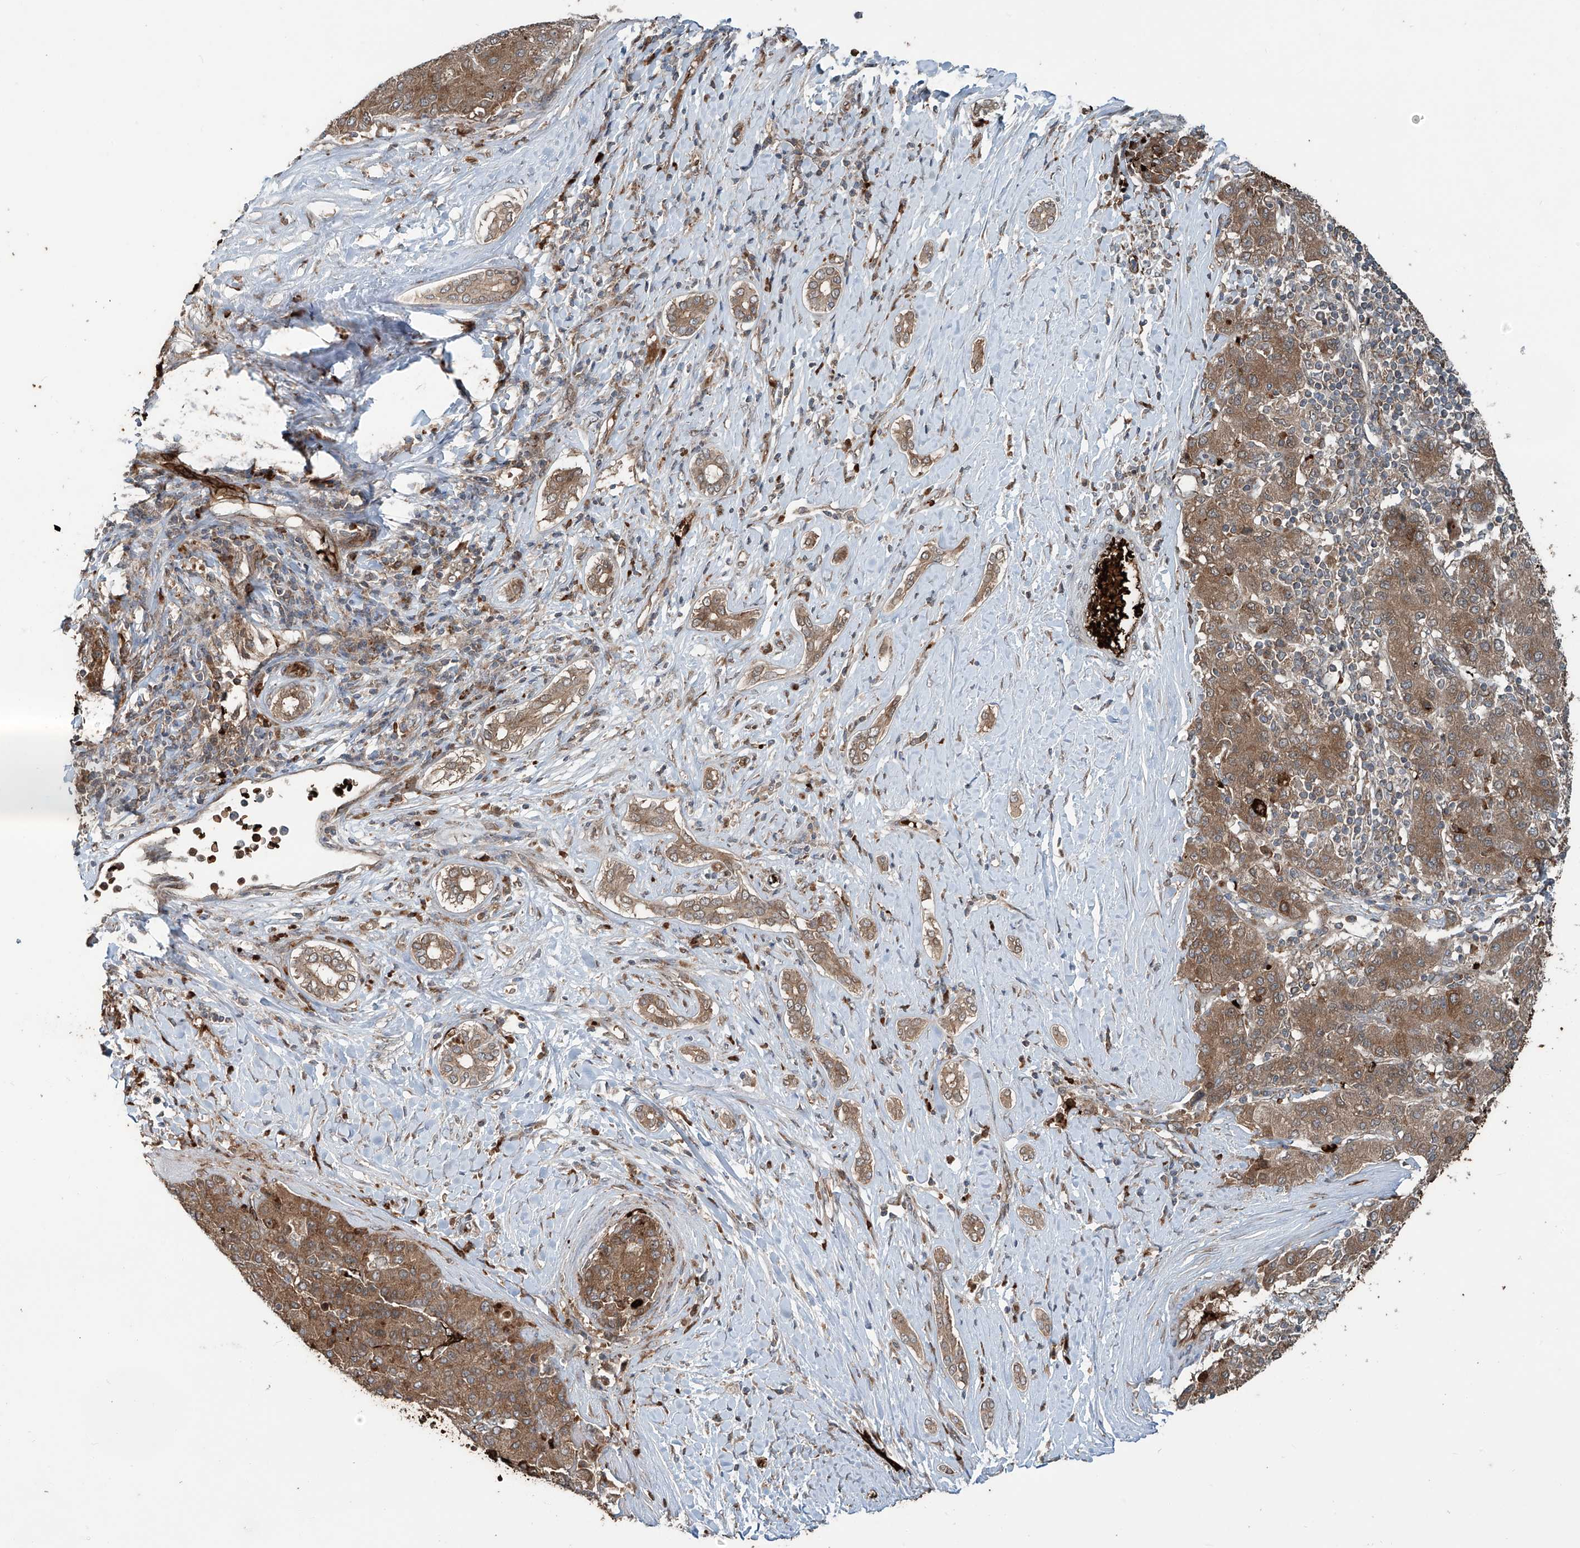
{"staining": {"intensity": "moderate", "quantity": ">75%", "location": "cytoplasmic/membranous"}, "tissue": "liver cancer", "cell_type": "Tumor cells", "image_type": "cancer", "snomed": [{"axis": "morphology", "description": "Carcinoma, Hepatocellular, NOS"}, {"axis": "topography", "description": "Liver"}], "caption": "Moderate cytoplasmic/membranous expression for a protein is identified in approximately >75% of tumor cells of liver cancer using immunohistochemistry.", "gene": "ZDHHC9", "patient": {"sex": "male", "age": 65}}